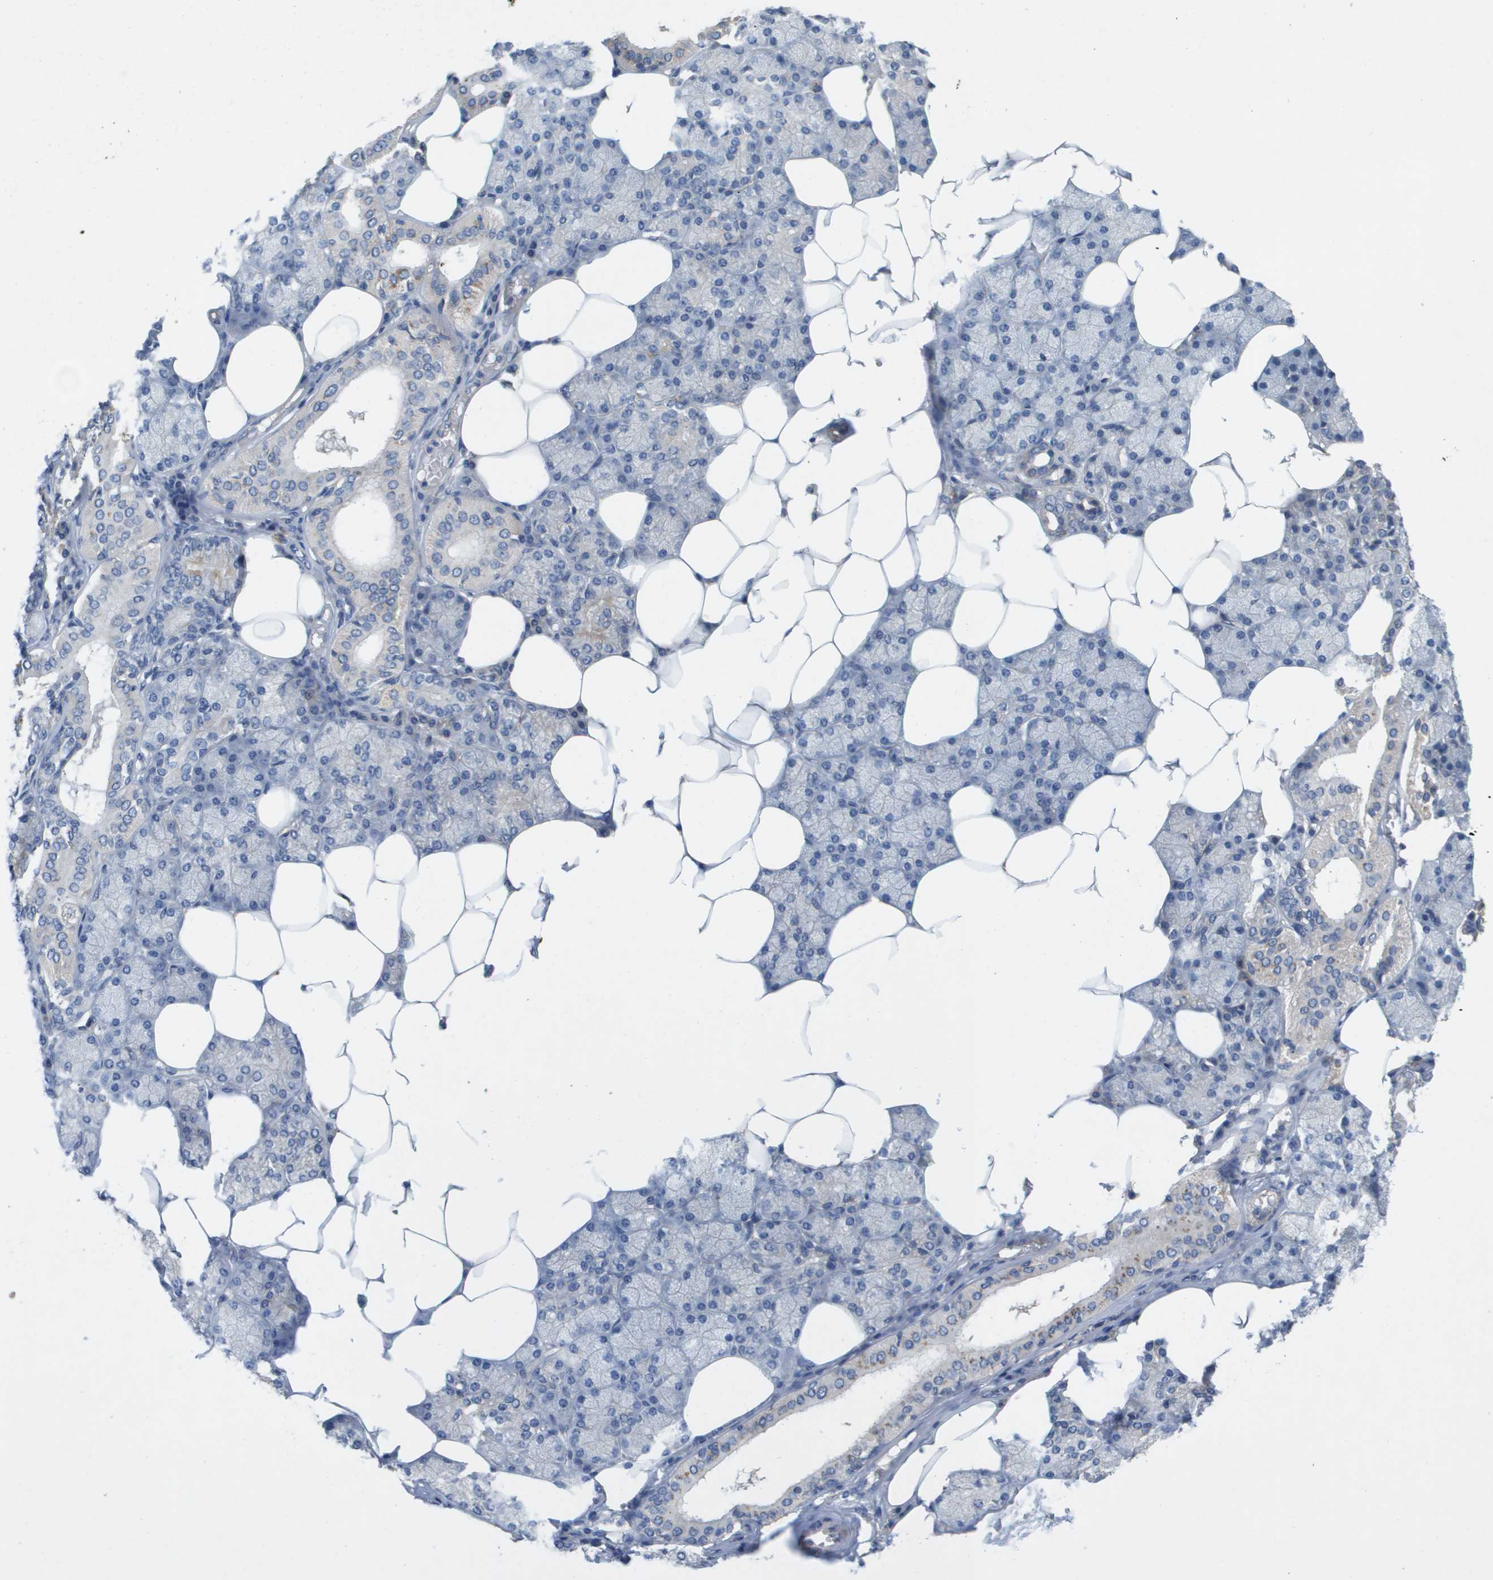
{"staining": {"intensity": "negative", "quantity": "none", "location": "none"}, "tissue": "salivary gland", "cell_type": "Glandular cells", "image_type": "normal", "snomed": [{"axis": "morphology", "description": "Normal tissue, NOS"}, {"axis": "topography", "description": "Salivary gland"}], "caption": "Immunohistochemistry (IHC) of unremarkable human salivary gland displays no staining in glandular cells. (Stains: DAB immunohistochemistry (IHC) with hematoxylin counter stain, Microscopy: brightfield microscopy at high magnification).", "gene": "B3GNT5", "patient": {"sex": "male", "age": 62}}